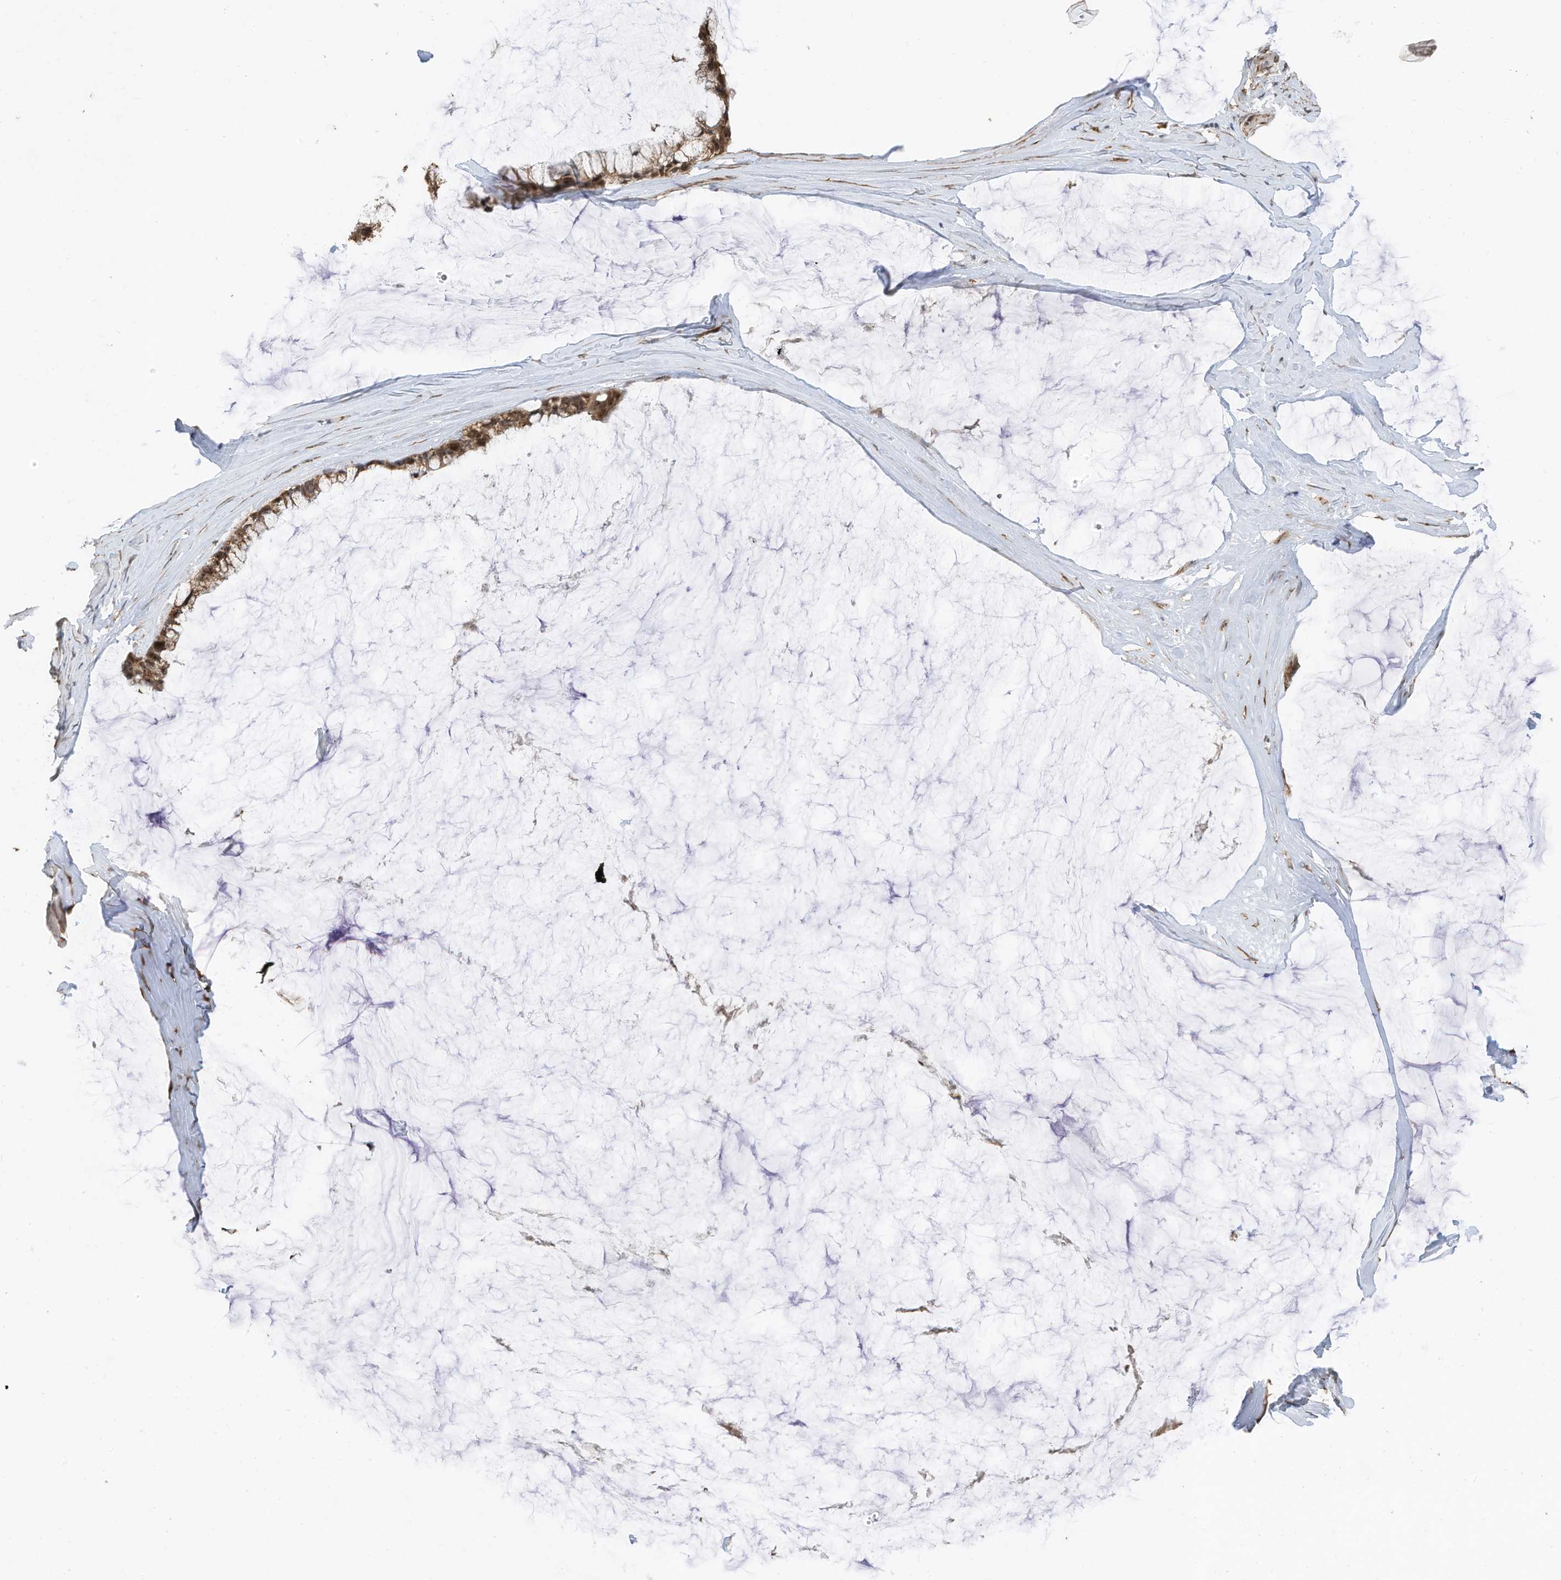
{"staining": {"intensity": "moderate", "quantity": ">75%", "location": "cytoplasmic/membranous,nuclear"}, "tissue": "ovarian cancer", "cell_type": "Tumor cells", "image_type": "cancer", "snomed": [{"axis": "morphology", "description": "Cystadenocarcinoma, mucinous, NOS"}, {"axis": "topography", "description": "Ovary"}], "caption": "Brown immunohistochemical staining in ovarian mucinous cystadenocarcinoma displays moderate cytoplasmic/membranous and nuclear expression in about >75% of tumor cells.", "gene": "ERLEC1", "patient": {"sex": "female", "age": 39}}